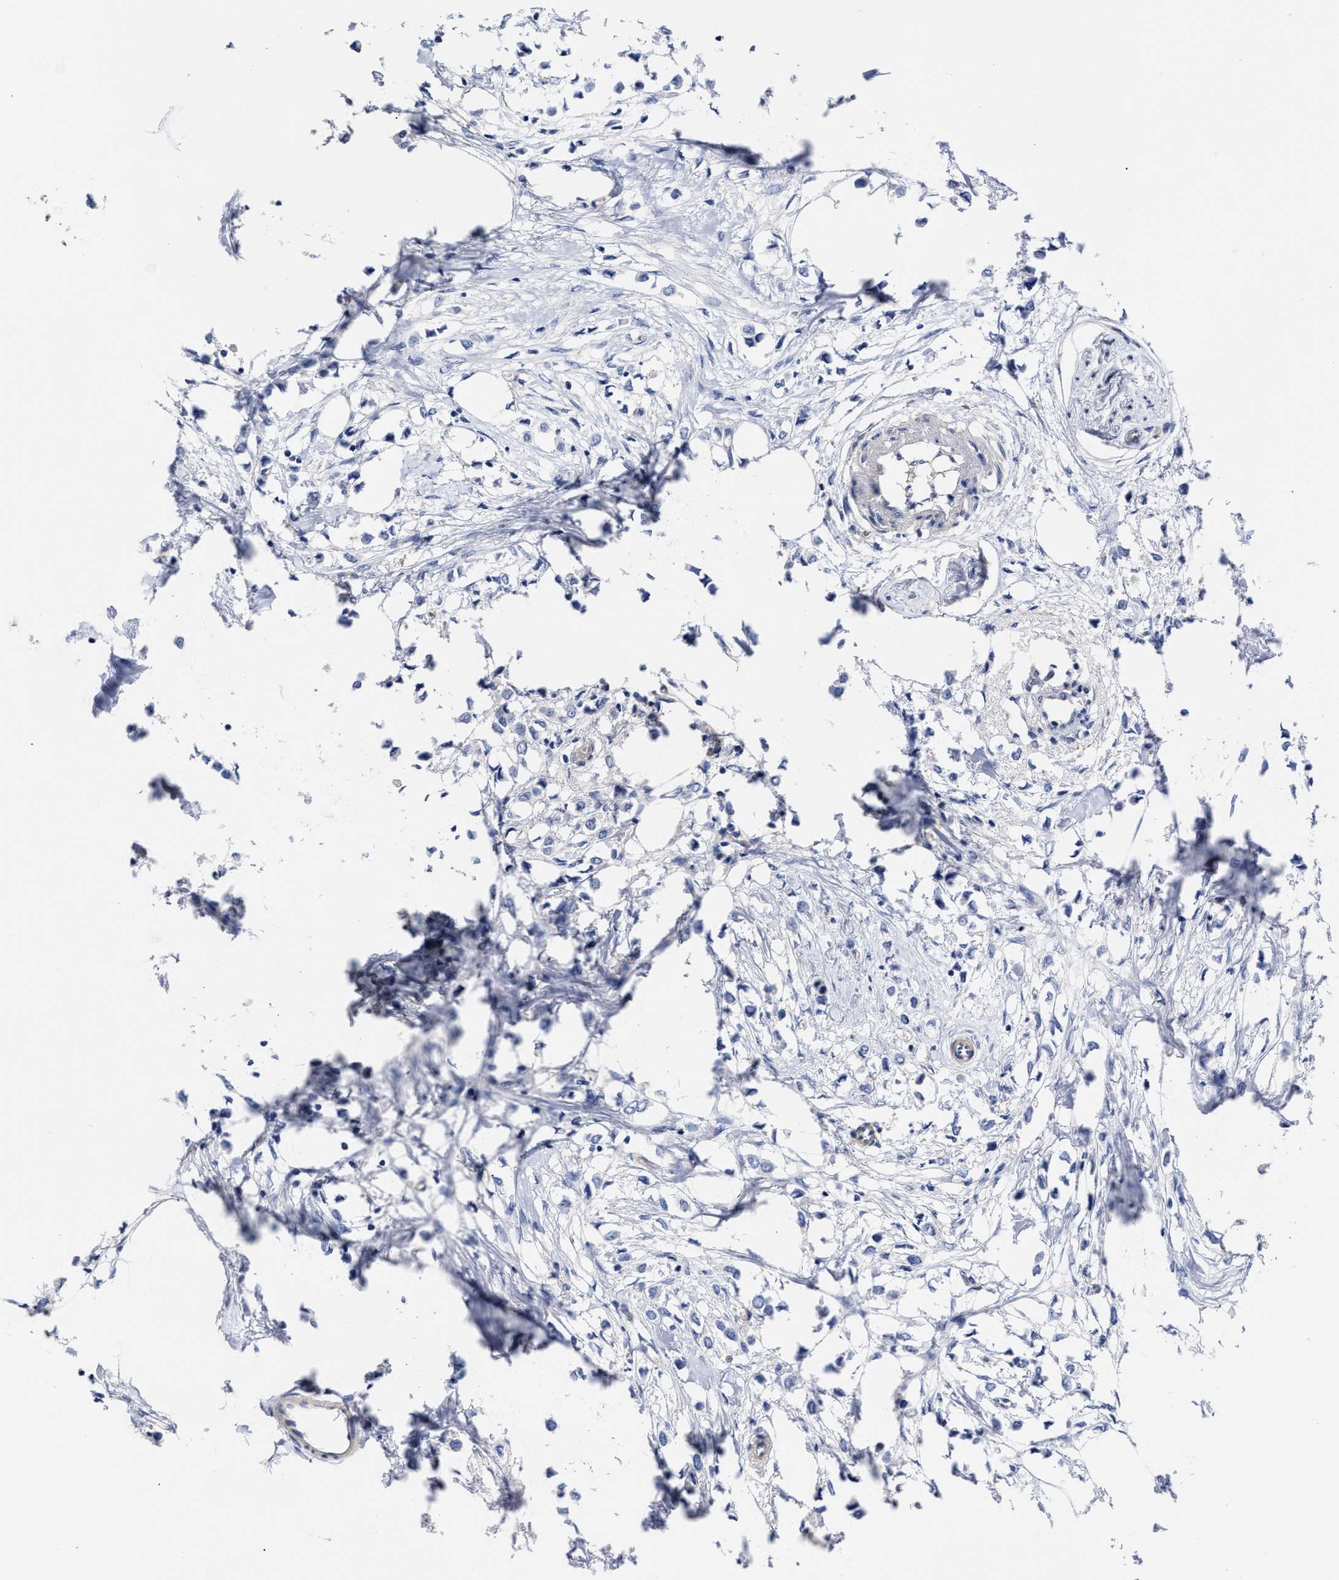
{"staining": {"intensity": "negative", "quantity": "none", "location": "none"}, "tissue": "breast cancer", "cell_type": "Tumor cells", "image_type": "cancer", "snomed": [{"axis": "morphology", "description": "Lobular carcinoma"}, {"axis": "topography", "description": "Breast"}], "caption": "Immunohistochemical staining of human breast cancer exhibits no significant expression in tumor cells.", "gene": "IRAG2", "patient": {"sex": "female", "age": 51}}